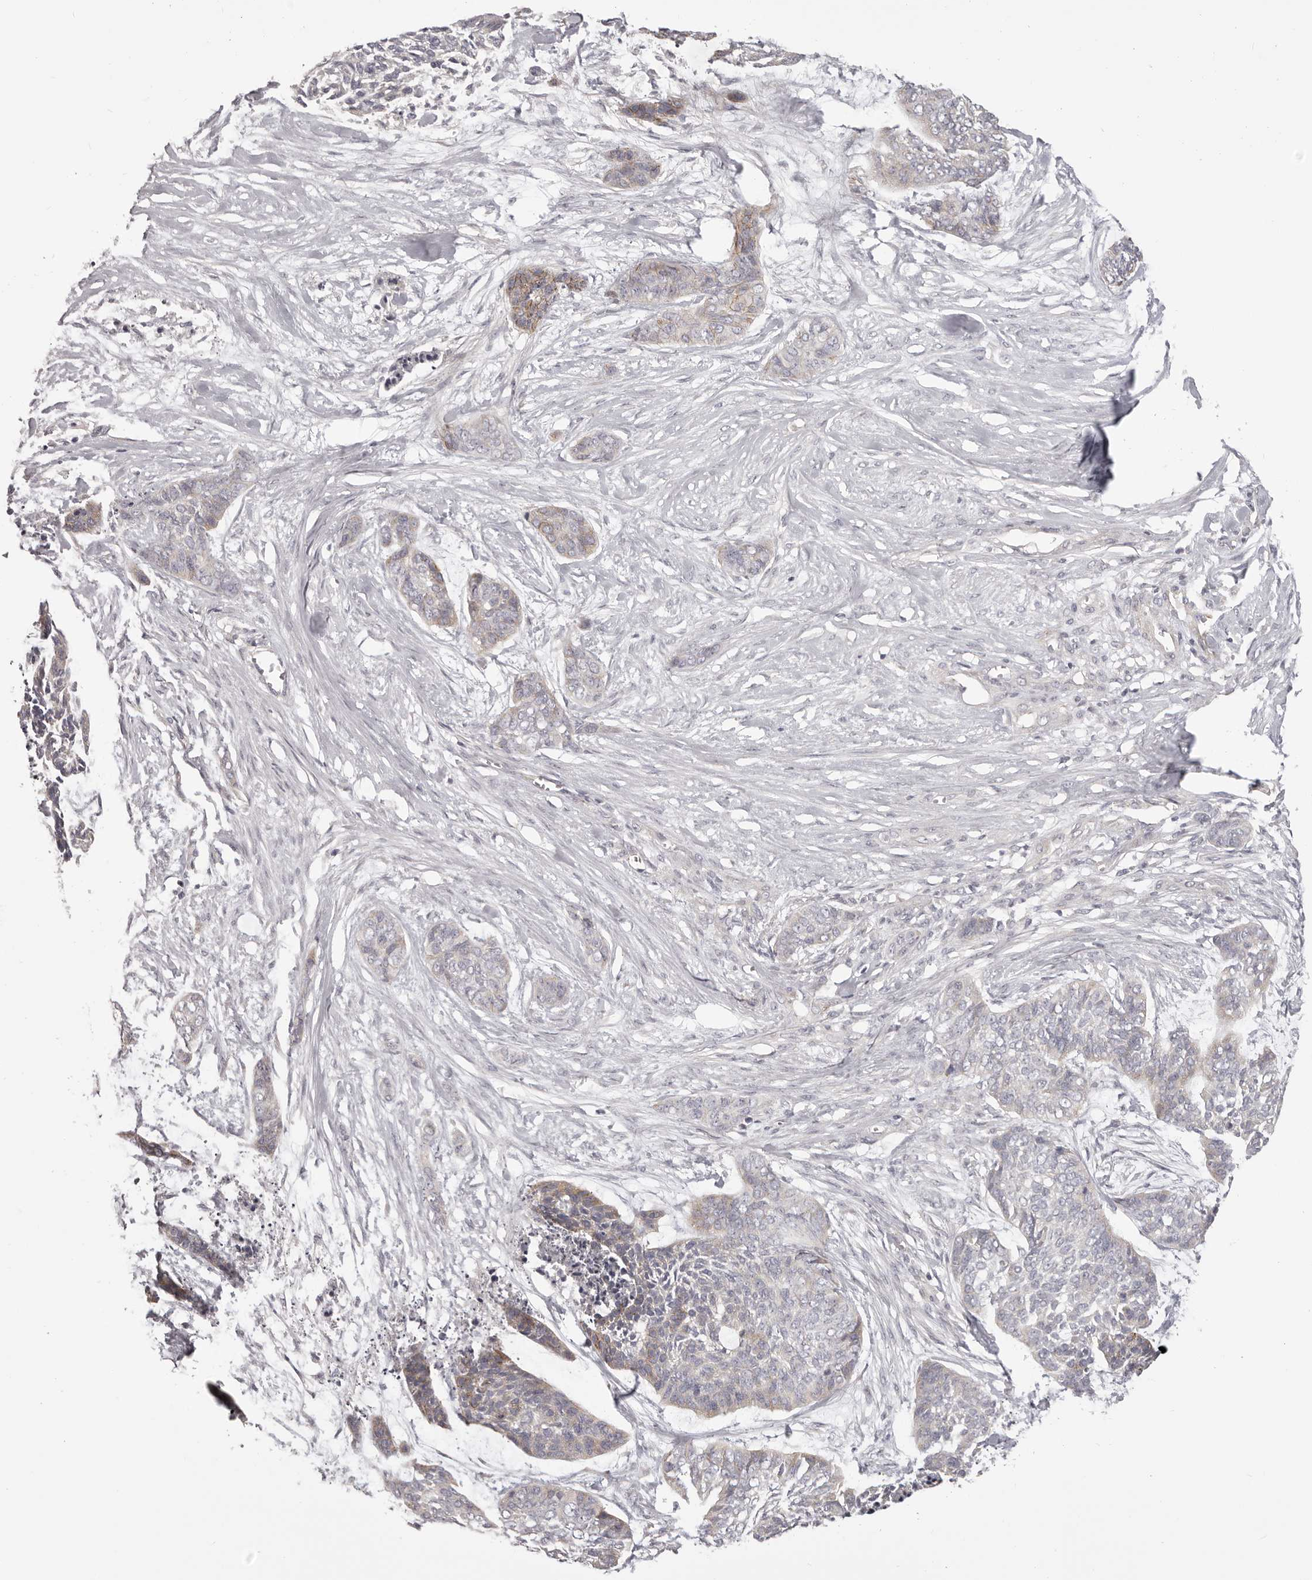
{"staining": {"intensity": "weak", "quantity": "<25%", "location": "cytoplasmic/membranous"}, "tissue": "skin cancer", "cell_type": "Tumor cells", "image_type": "cancer", "snomed": [{"axis": "morphology", "description": "Basal cell carcinoma"}, {"axis": "topography", "description": "Skin"}], "caption": "Photomicrograph shows no protein positivity in tumor cells of basal cell carcinoma (skin) tissue.", "gene": "OTUD3", "patient": {"sex": "female", "age": 64}}